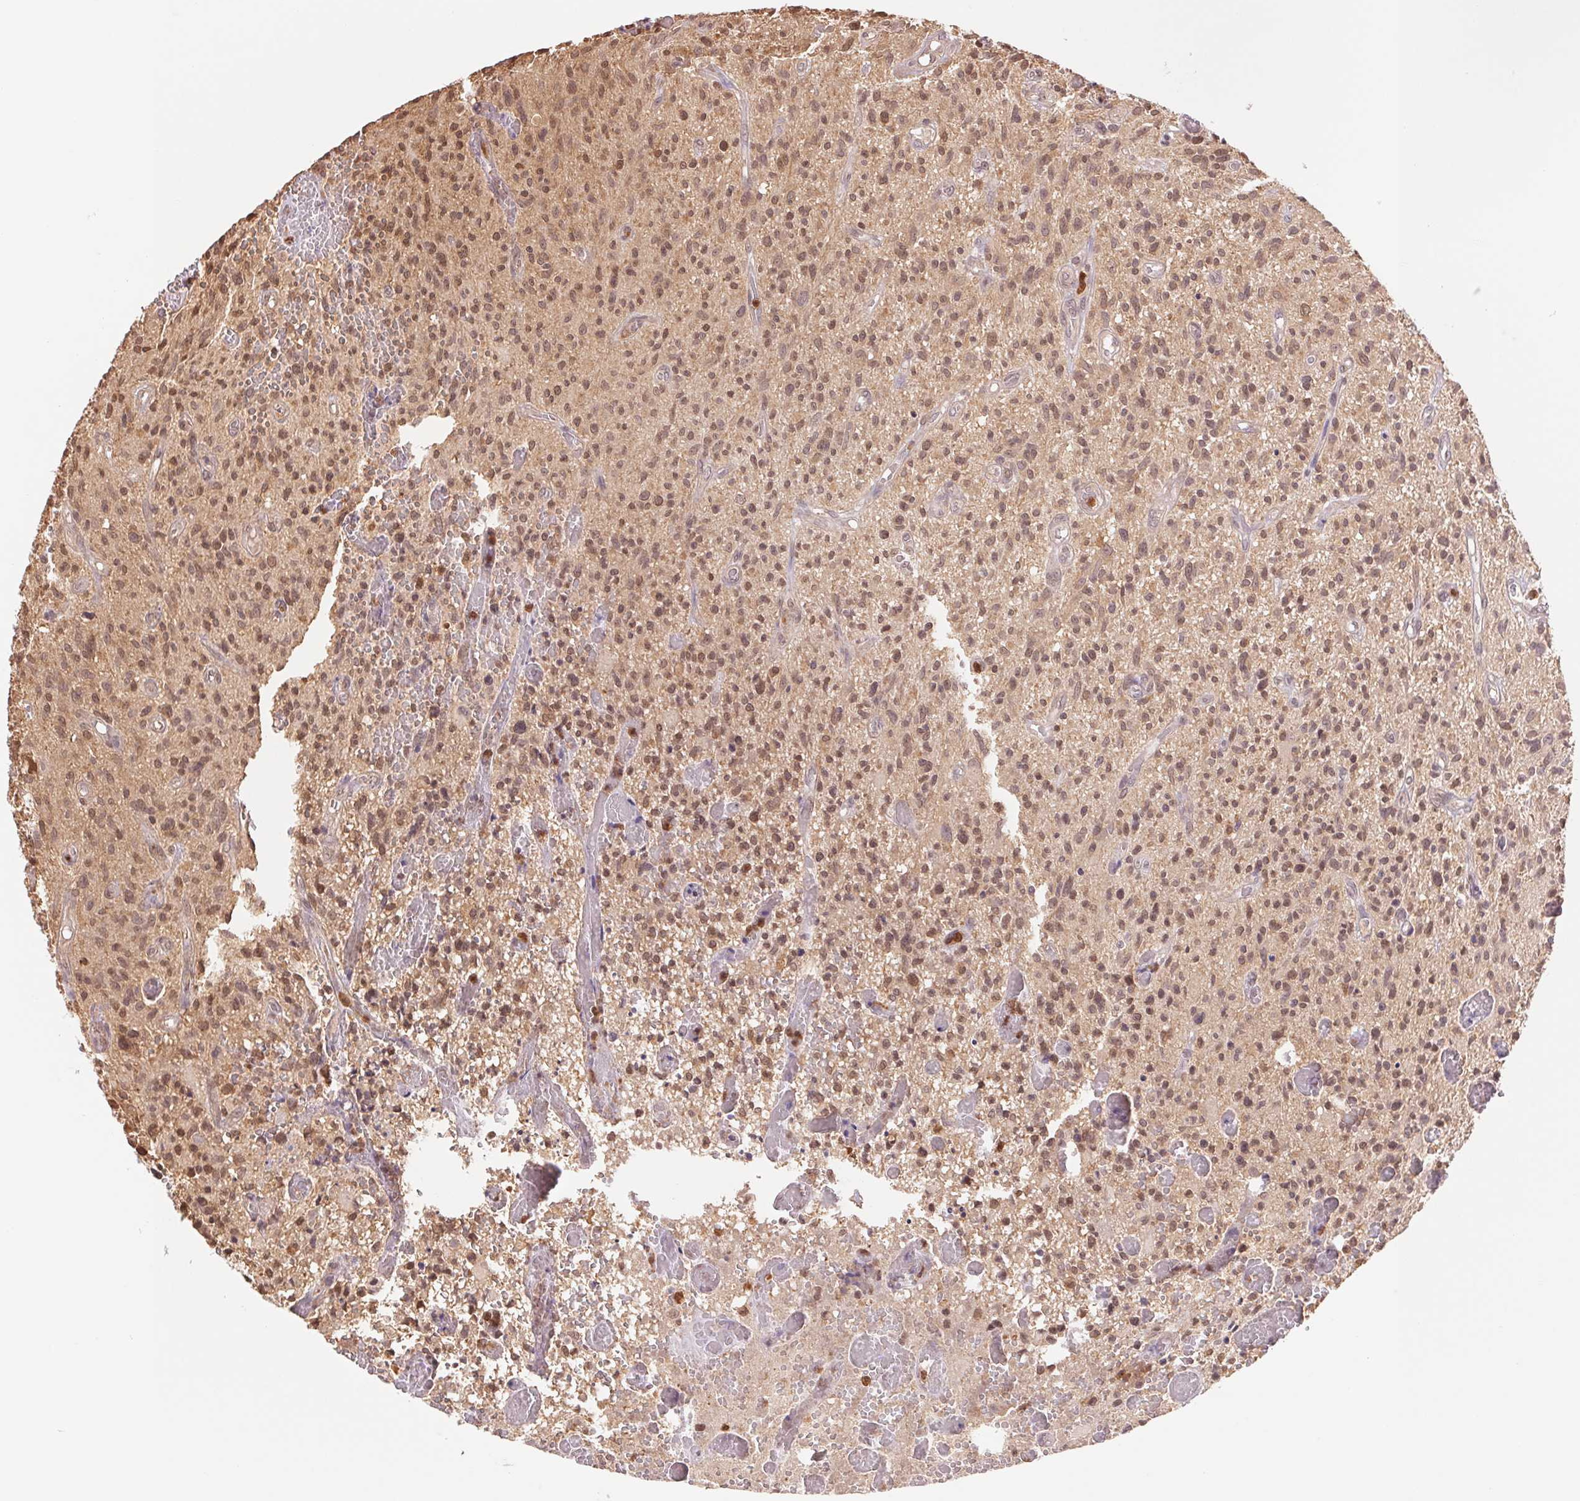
{"staining": {"intensity": "moderate", "quantity": ">75%", "location": "nuclear"}, "tissue": "glioma", "cell_type": "Tumor cells", "image_type": "cancer", "snomed": [{"axis": "morphology", "description": "Glioma, malignant, High grade"}, {"axis": "topography", "description": "Brain"}], "caption": "Immunohistochemical staining of glioma reveals moderate nuclear protein expression in about >75% of tumor cells. (DAB (3,3'-diaminobenzidine) = brown stain, brightfield microscopy at high magnification).", "gene": "CDC123", "patient": {"sex": "male", "age": 75}}